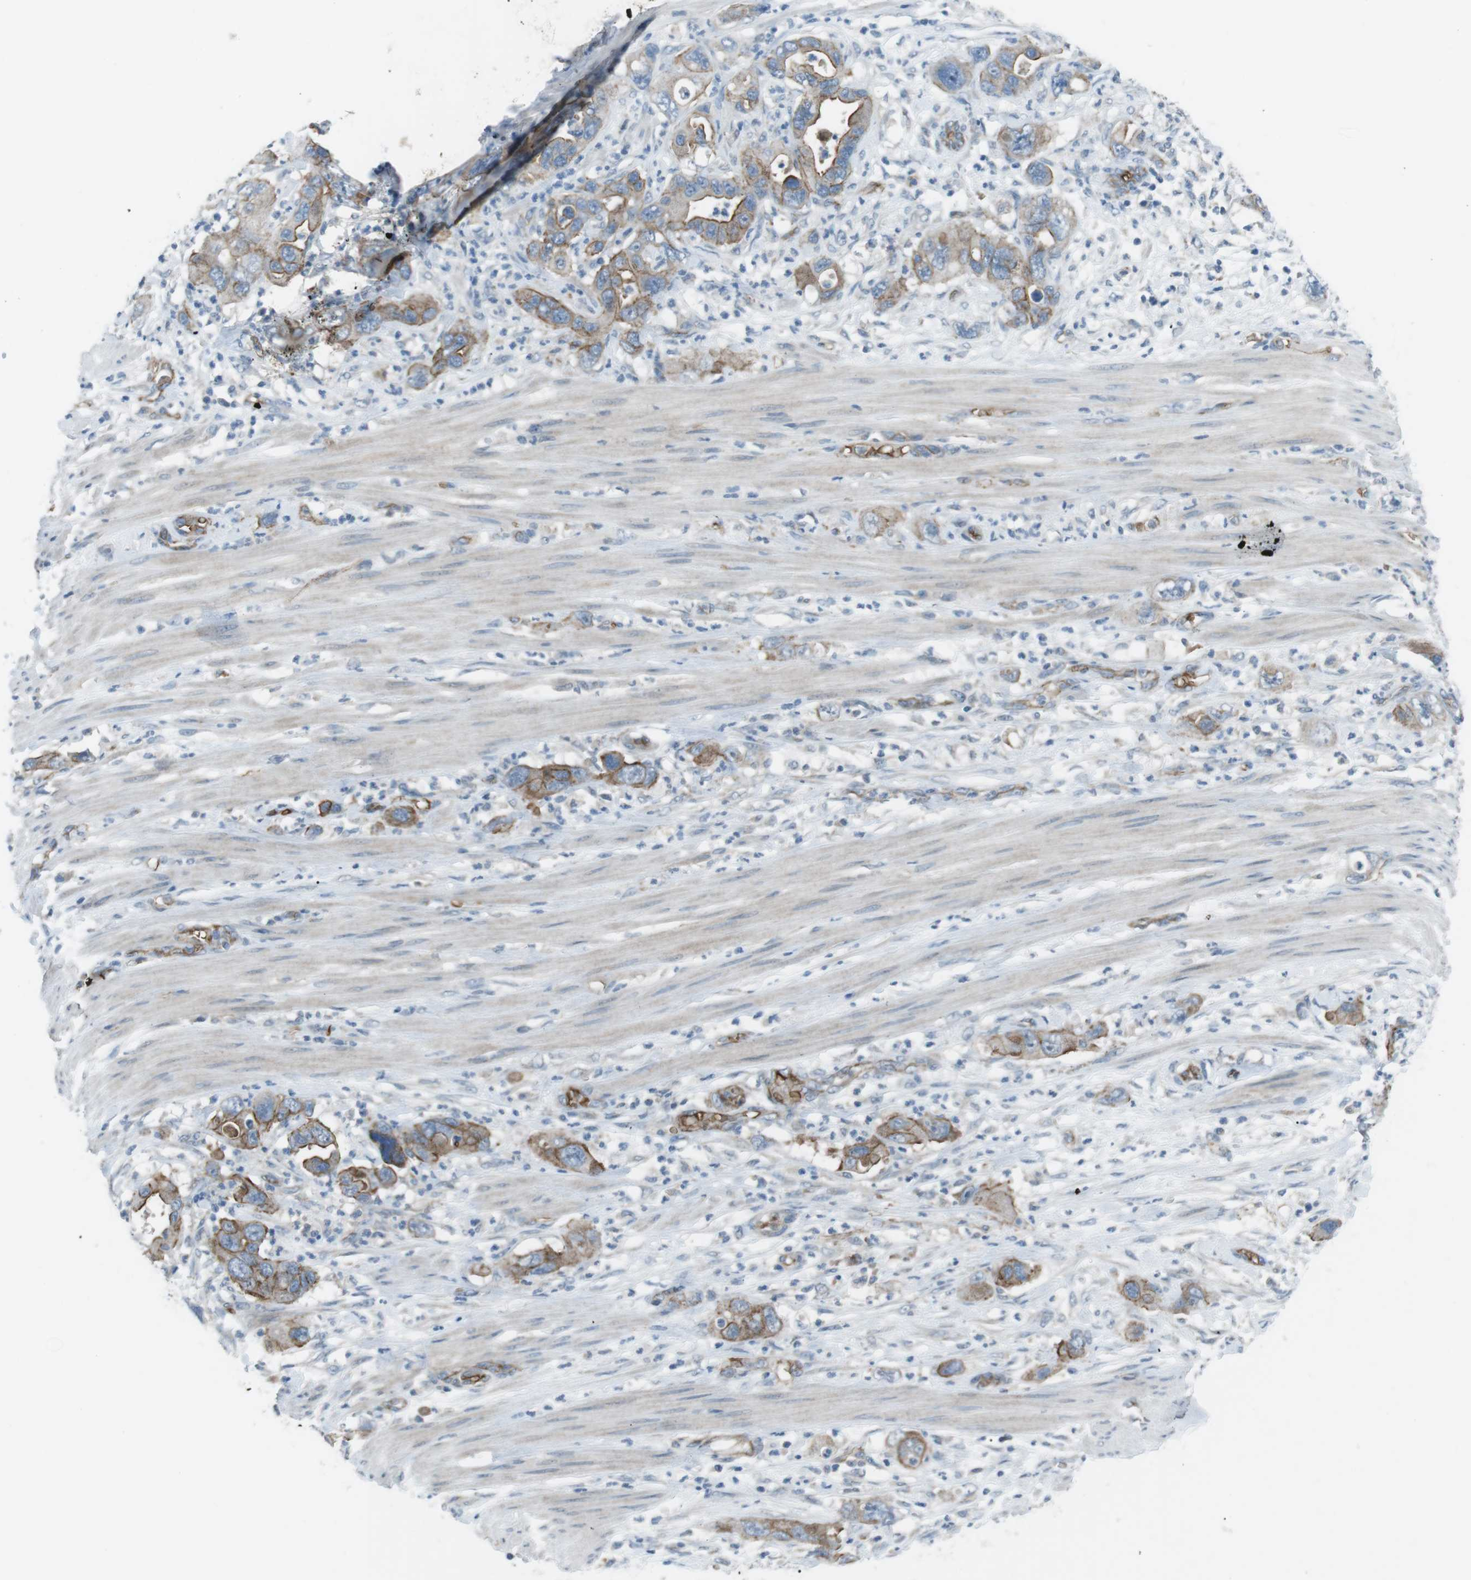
{"staining": {"intensity": "moderate", "quantity": ">75%", "location": "cytoplasmic/membranous"}, "tissue": "pancreatic cancer", "cell_type": "Tumor cells", "image_type": "cancer", "snomed": [{"axis": "morphology", "description": "Adenocarcinoma, NOS"}, {"axis": "topography", "description": "Pancreas"}], "caption": "Immunohistochemistry of human adenocarcinoma (pancreatic) shows medium levels of moderate cytoplasmic/membranous expression in approximately >75% of tumor cells. The staining was performed using DAB, with brown indicating positive protein expression. Nuclei are stained blue with hematoxylin.", "gene": "SPTA1", "patient": {"sex": "female", "age": 71}}